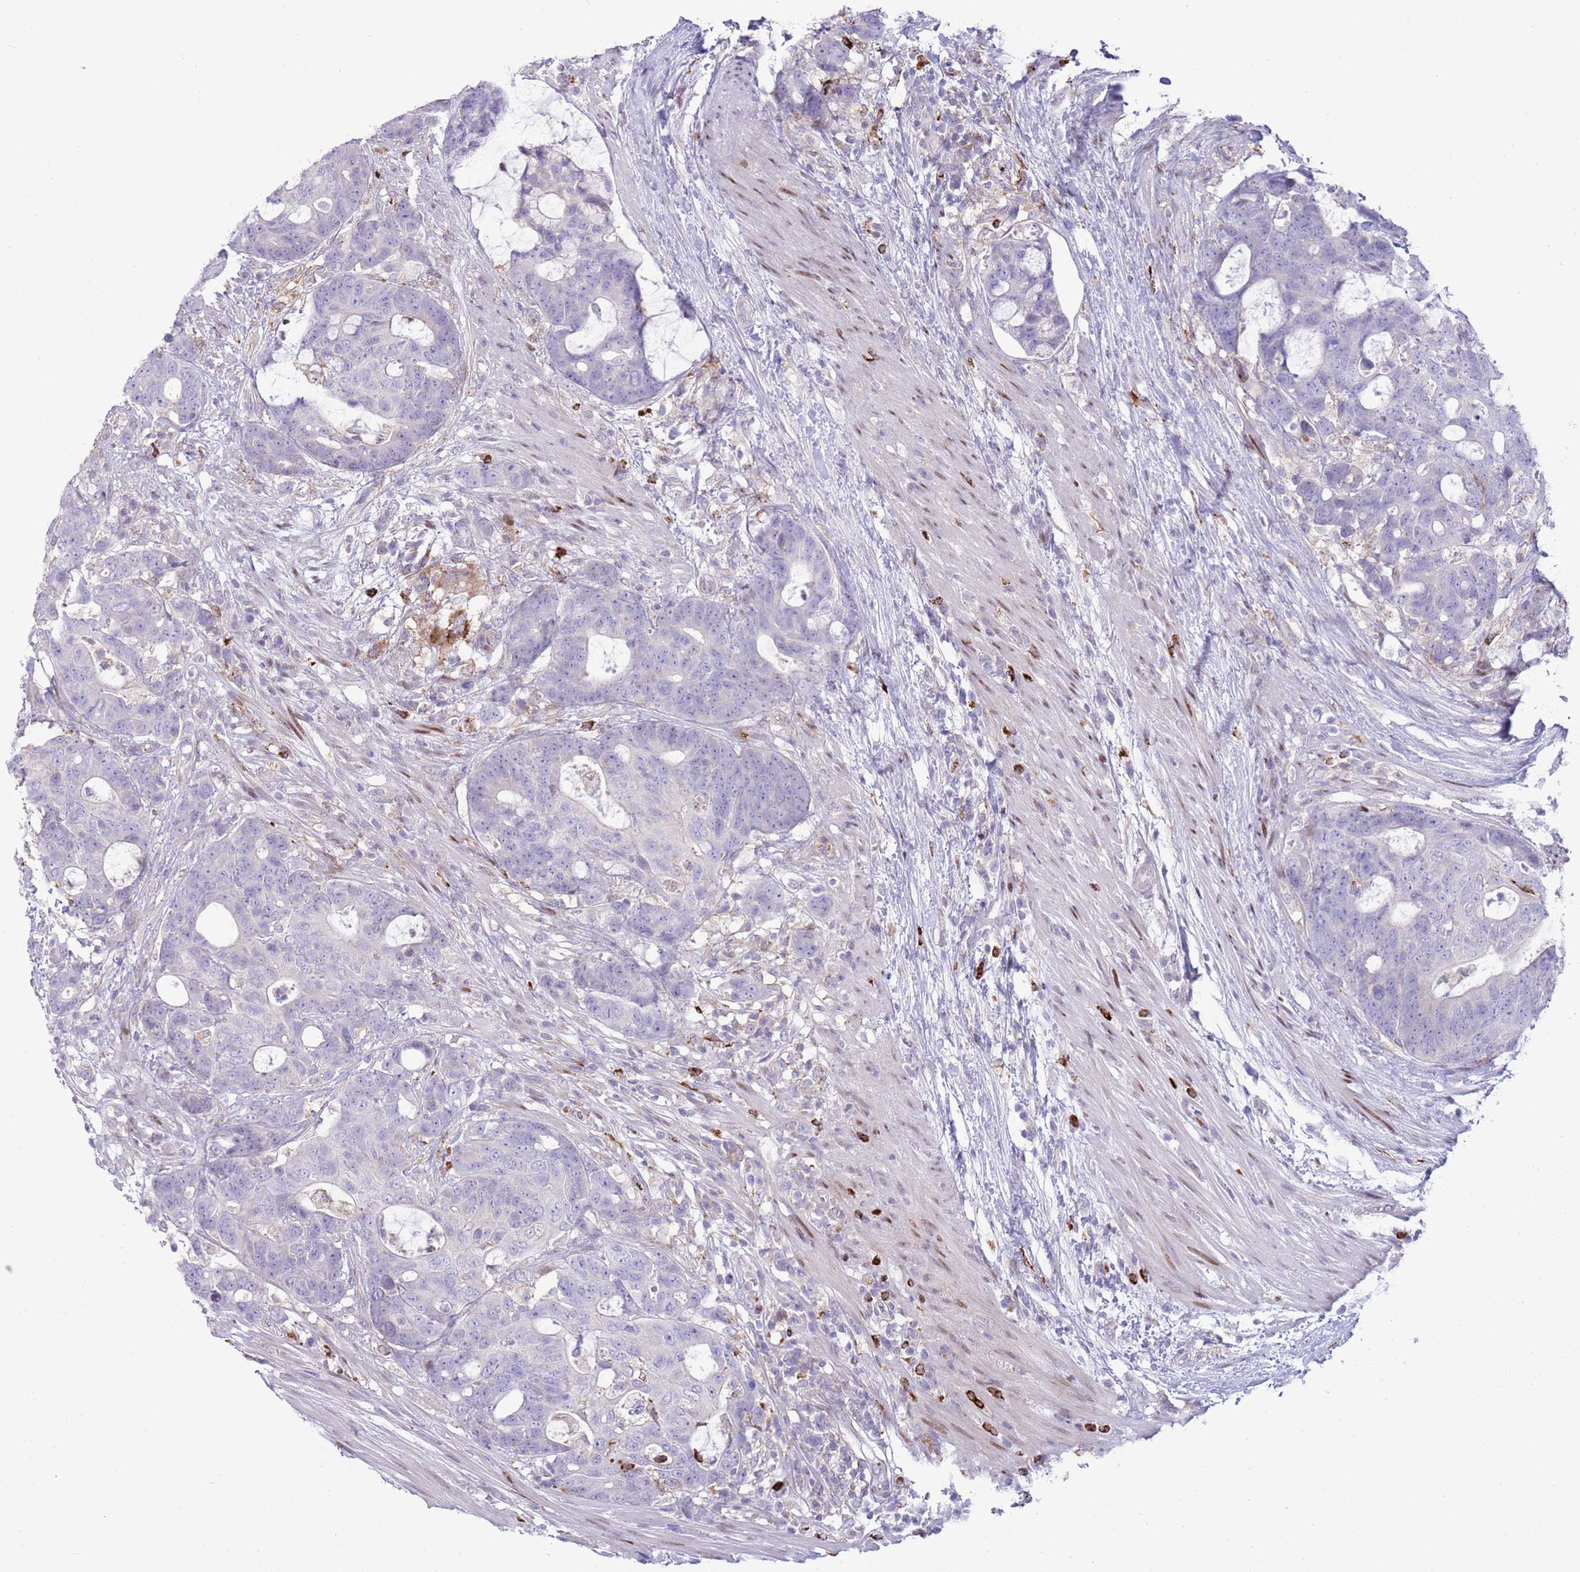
{"staining": {"intensity": "negative", "quantity": "none", "location": "none"}, "tissue": "colorectal cancer", "cell_type": "Tumor cells", "image_type": "cancer", "snomed": [{"axis": "morphology", "description": "Adenocarcinoma, NOS"}, {"axis": "topography", "description": "Colon"}], "caption": "There is no significant staining in tumor cells of adenocarcinoma (colorectal).", "gene": "ANO8", "patient": {"sex": "female", "age": 82}}